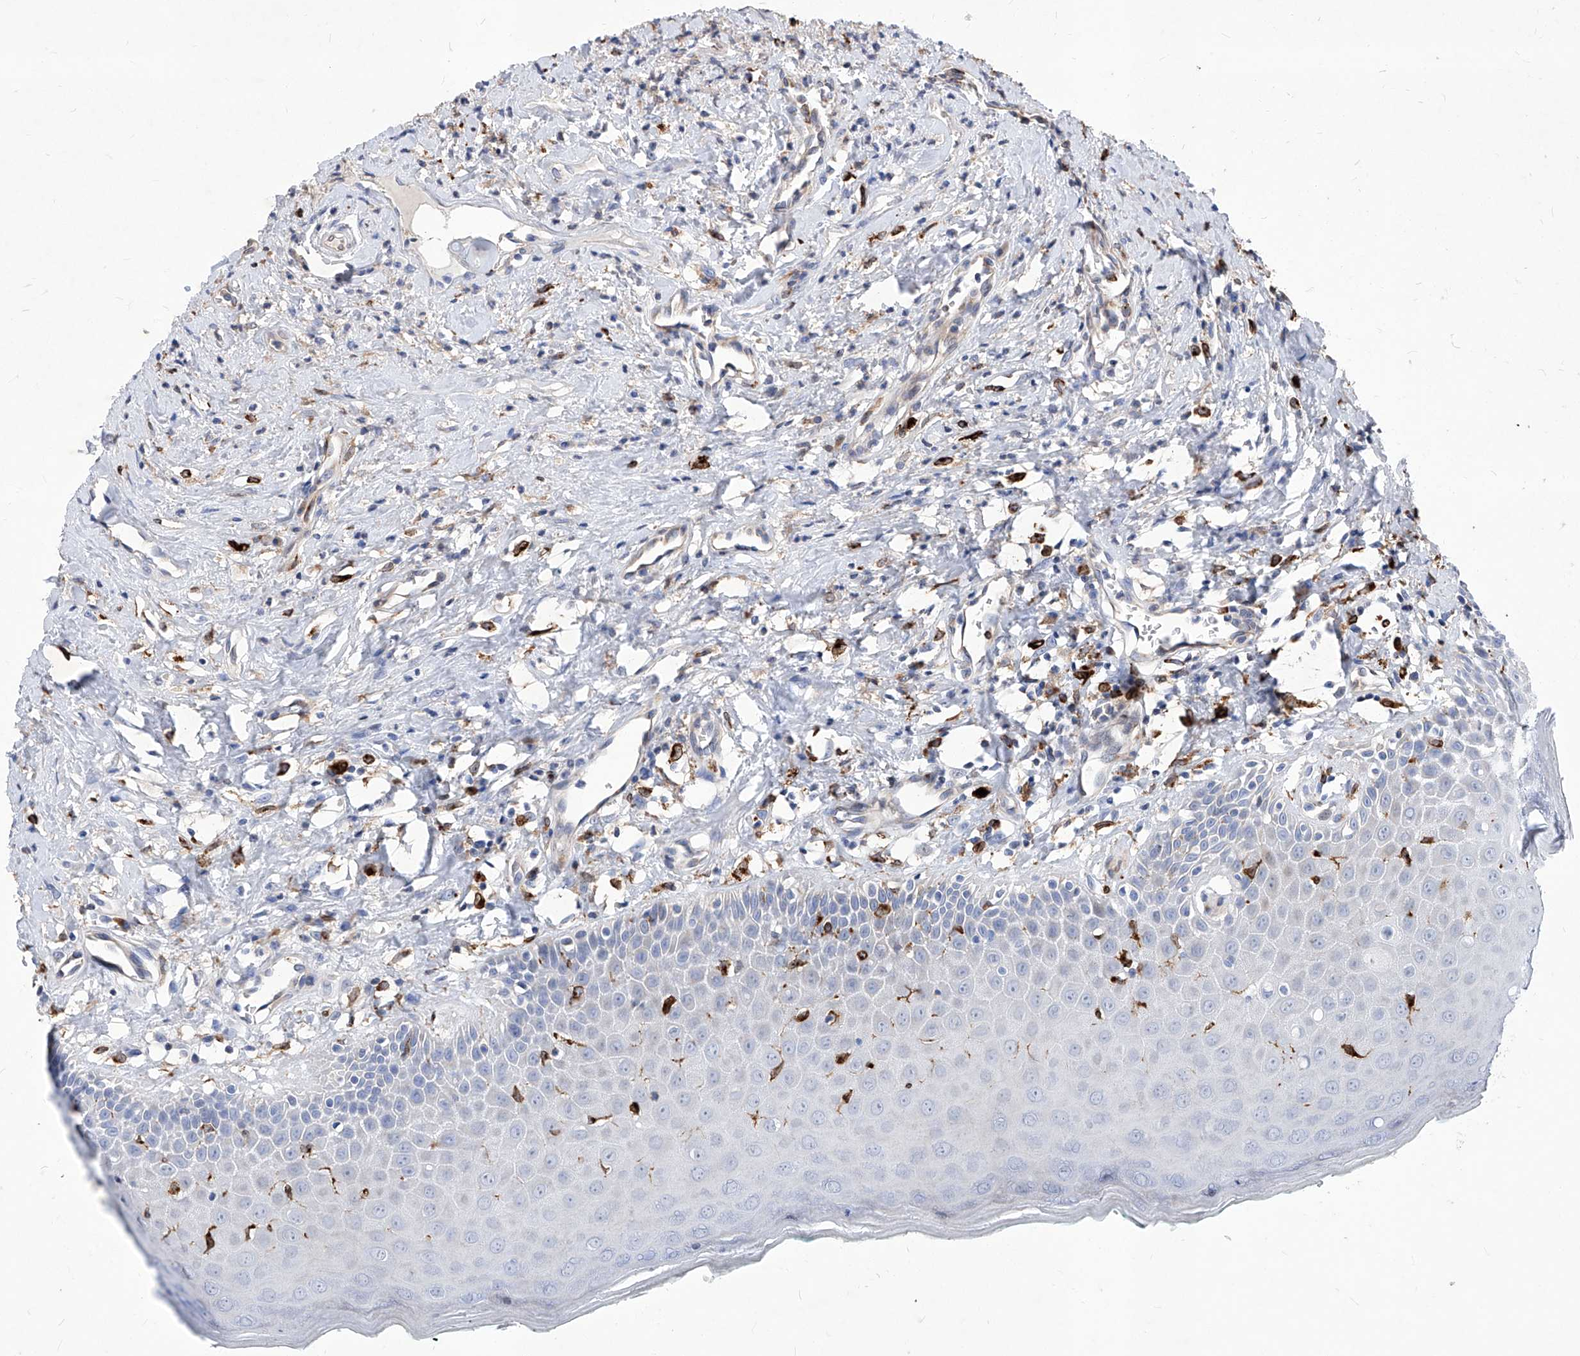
{"staining": {"intensity": "negative", "quantity": "none", "location": "none"}, "tissue": "oral mucosa", "cell_type": "Squamous epithelial cells", "image_type": "normal", "snomed": [{"axis": "morphology", "description": "Normal tissue, NOS"}, {"axis": "topography", "description": "Oral tissue"}], "caption": "This is an immunohistochemistry photomicrograph of unremarkable human oral mucosa. There is no expression in squamous epithelial cells.", "gene": "UBOX5", "patient": {"sex": "female", "age": 70}}